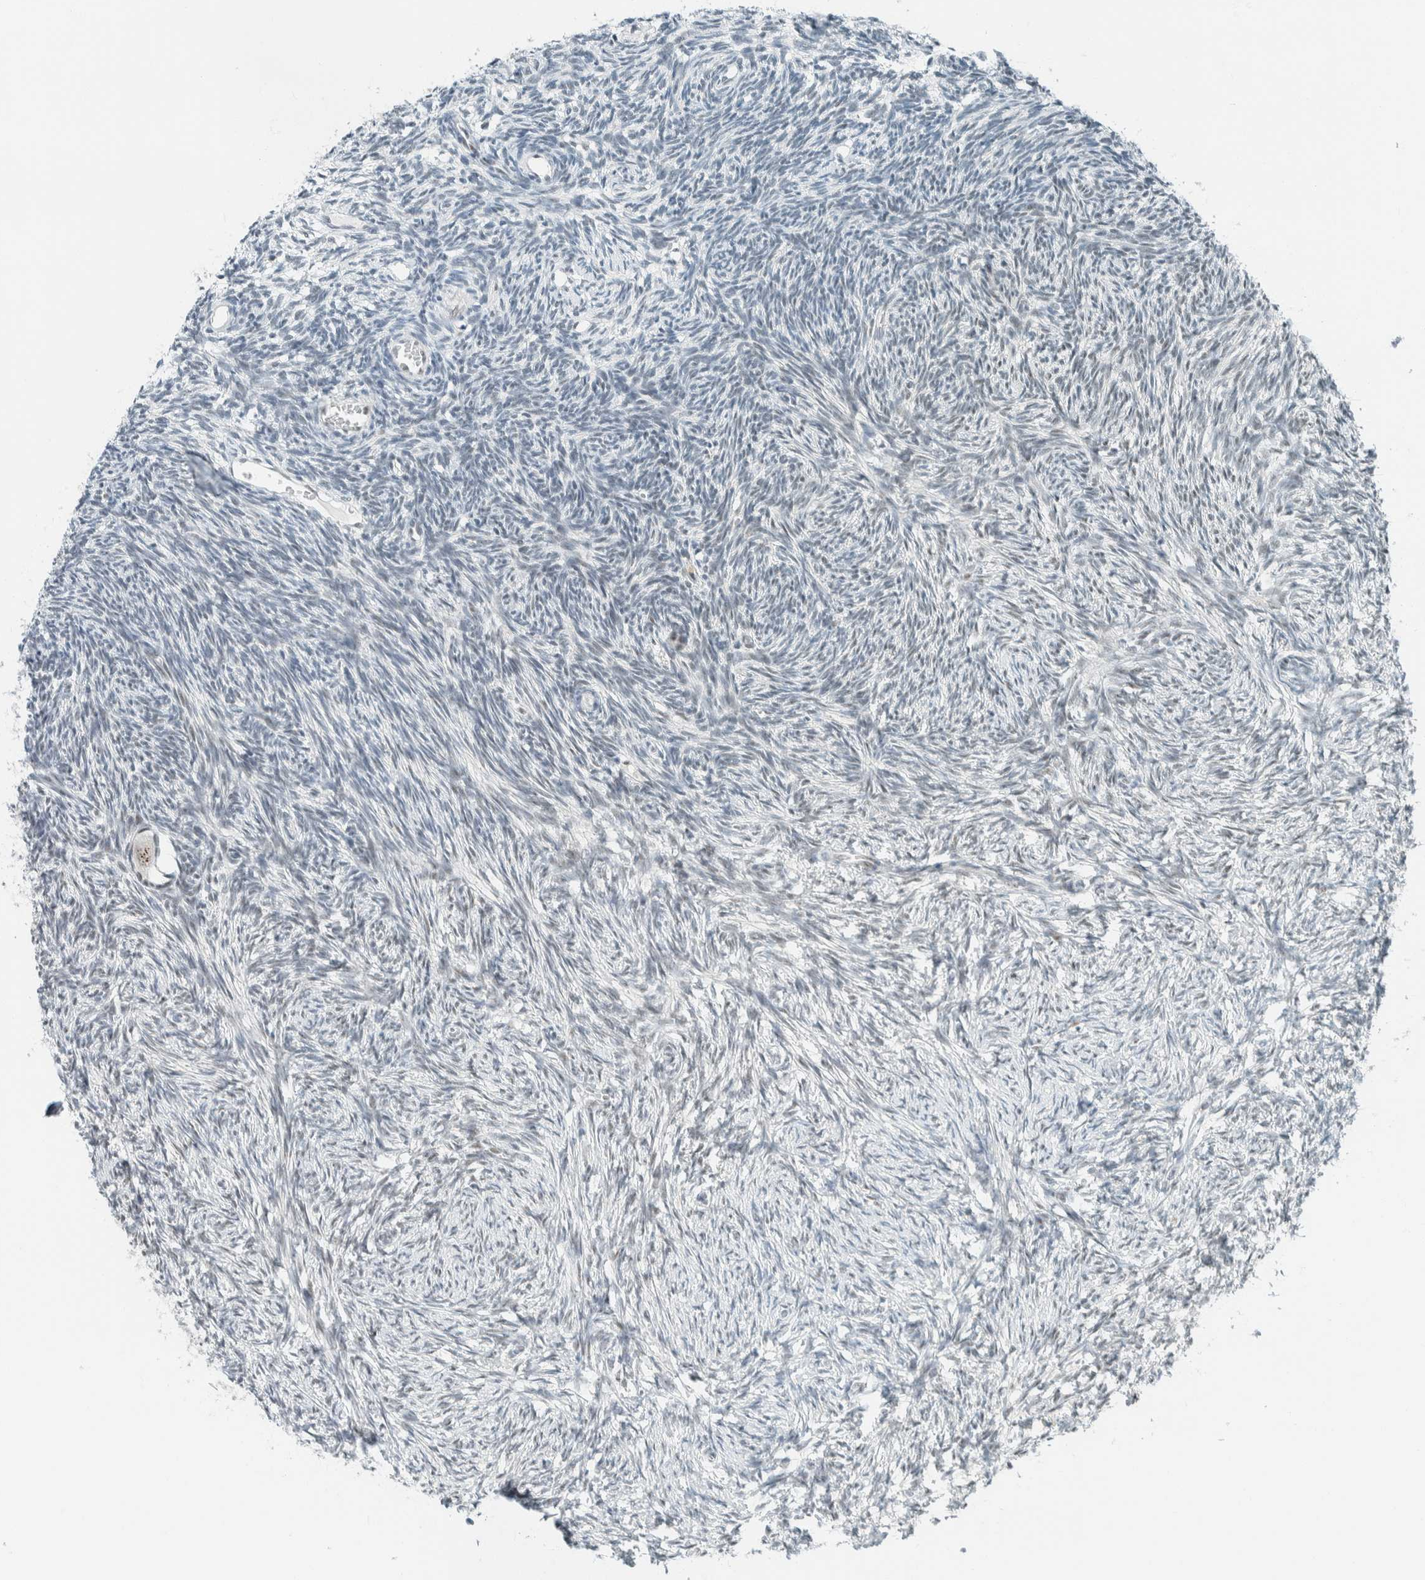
{"staining": {"intensity": "weak", "quantity": ">75%", "location": "nuclear"}, "tissue": "ovary", "cell_type": "Follicle cells", "image_type": "normal", "snomed": [{"axis": "morphology", "description": "Normal tissue, NOS"}, {"axis": "topography", "description": "Ovary"}], "caption": "IHC staining of unremarkable ovary, which reveals low levels of weak nuclear expression in approximately >75% of follicle cells indicating weak nuclear protein staining. The staining was performed using DAB (brown) for protein detection and nuclei were counterstained in hematoxylin (blue).", "gene": "CYSRT1", "patient": {"sex": "female", "age": 34}}